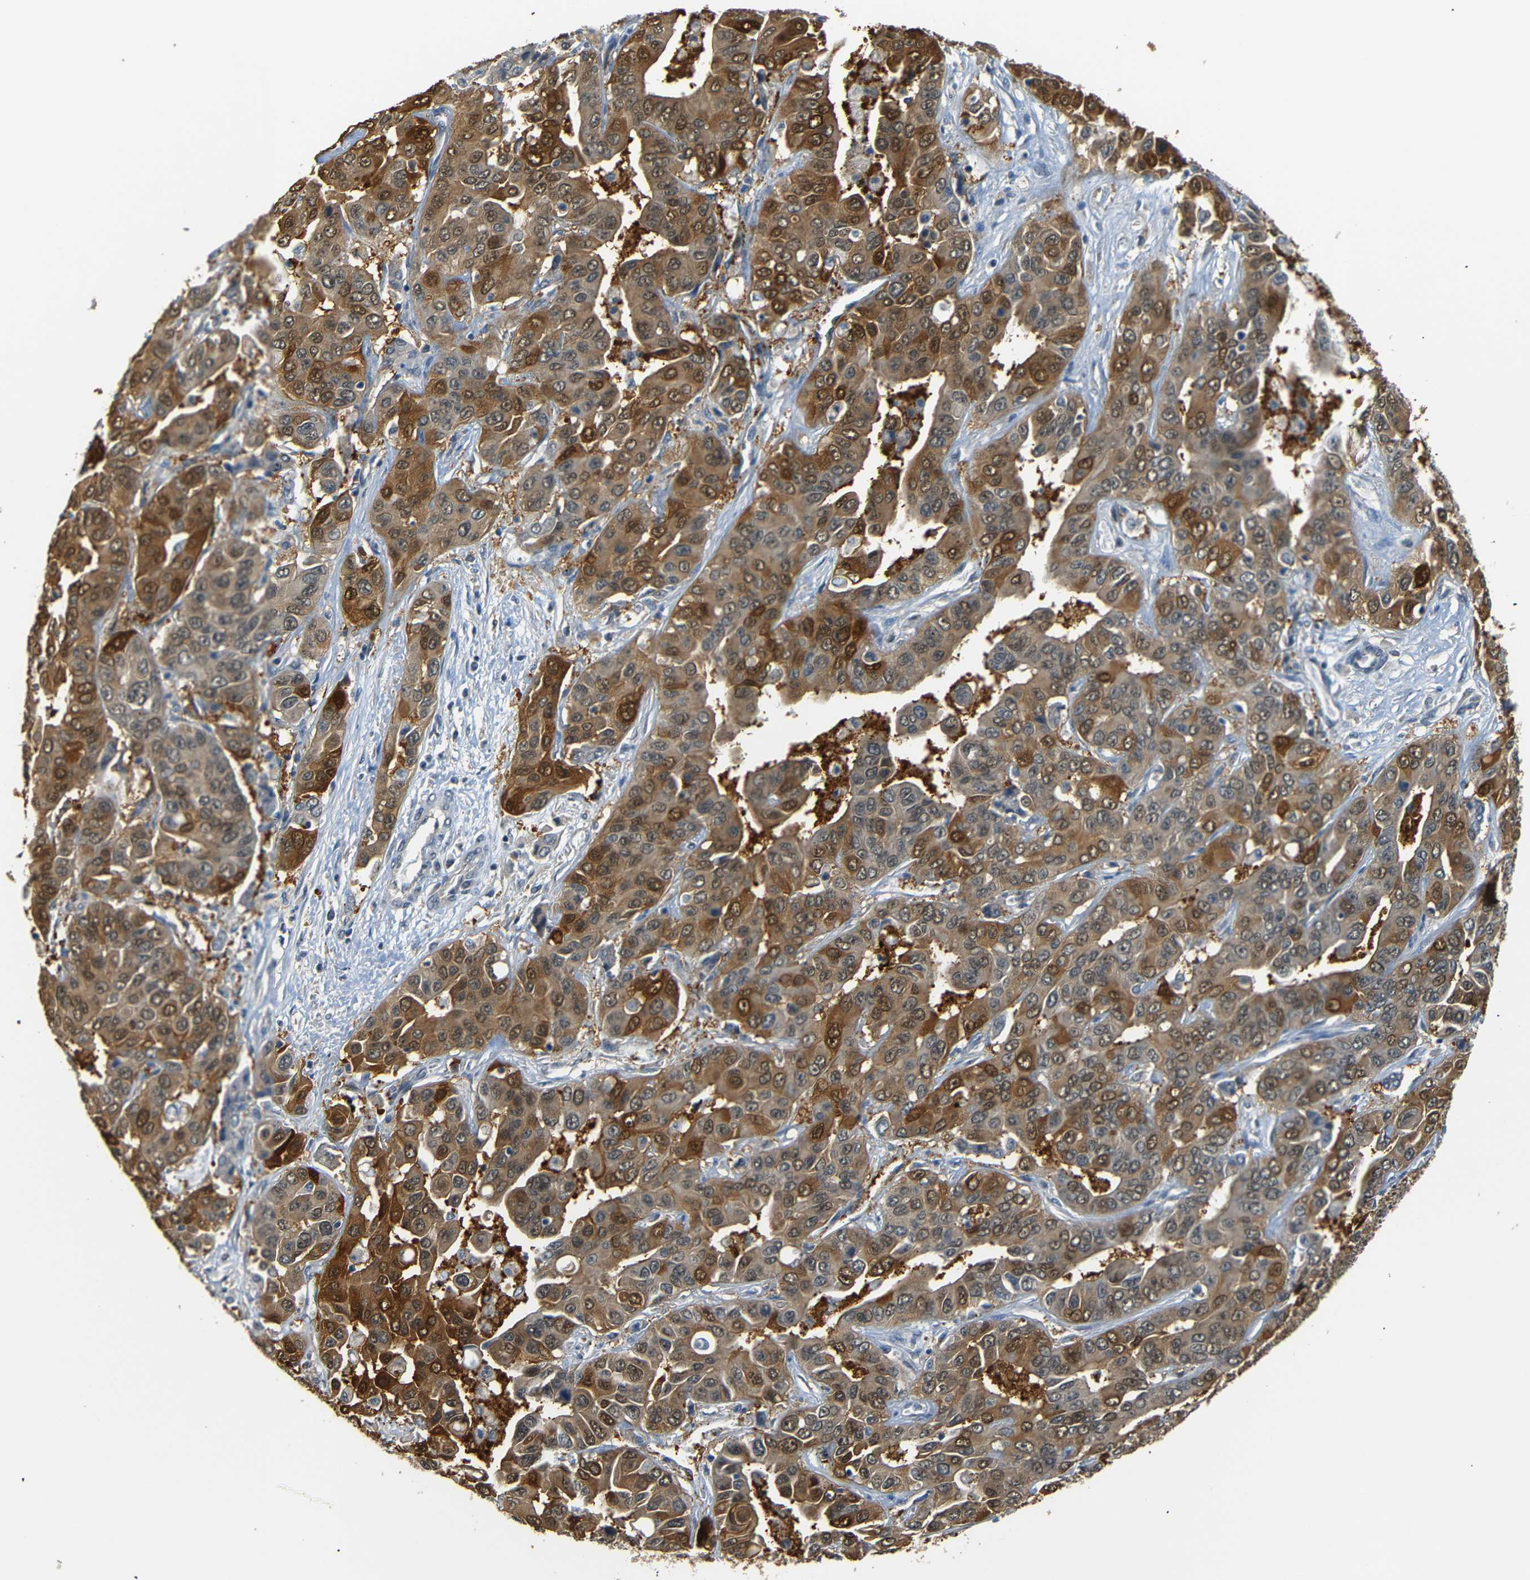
{"staining": {"intensity": "moderate", "quantity": ">75%", "location": "cytoplasmic/membranous,nuclear"}, "tissue": "liver cancer", "cell_type": "Tumor cells", "image_type": "cancer", "snomed": [{"axis": "morphology", "description": "Cholangiocarcinoma"}, {"axis": "topography", "description": "Liver"}], "caption": "Protein expression analysis of human liver cancer (cholangiocarcinoma) reveals moderate cytoplasmic/membranous and nuclear expression in approximately >75% of tumor cells. (Stains: DAB in brown, nuclei in blue, Microscopy: brightfield microscopy at high magnification).", "gene": "SFN", "patient": {"sex": "female", "age": 52}}